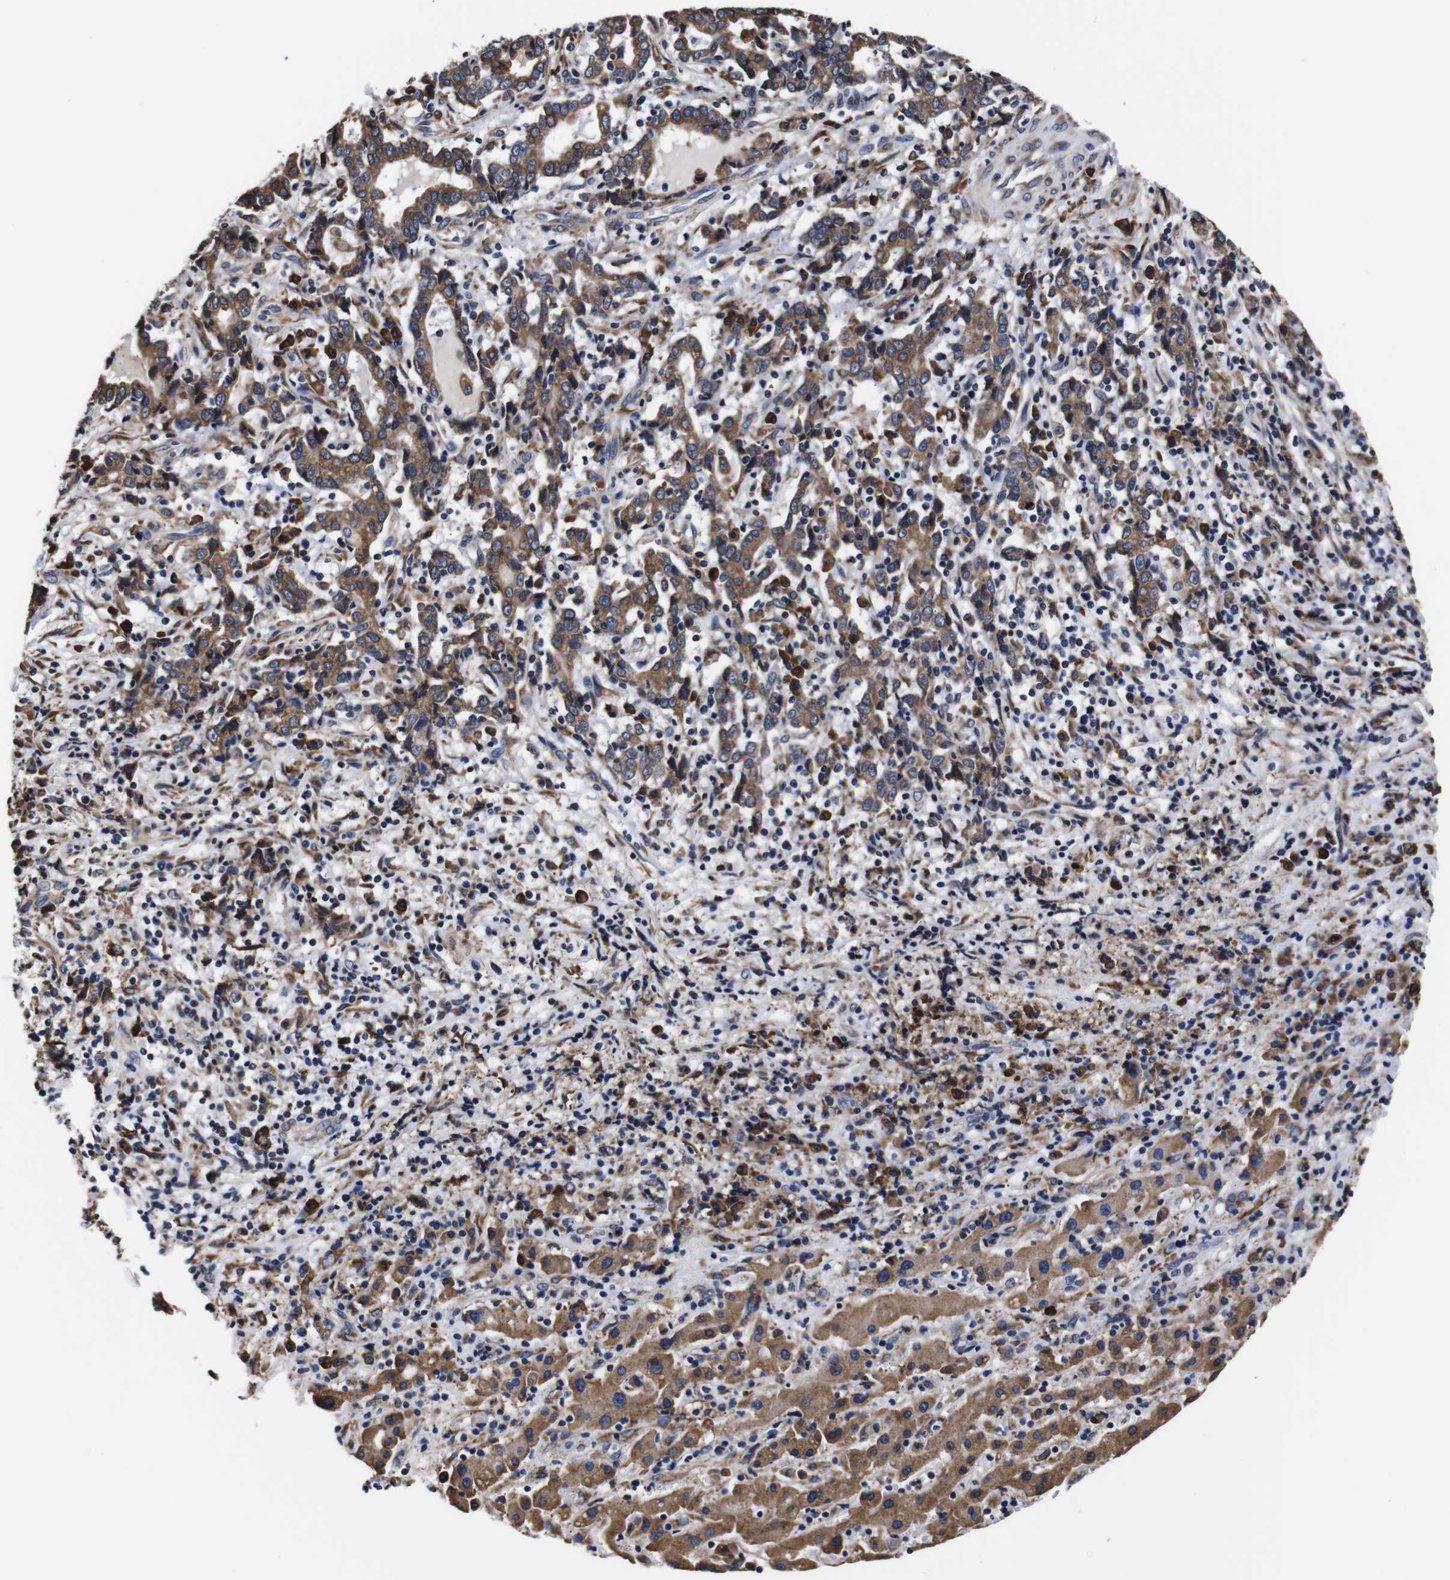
{"staining": {"intensity": "moderate", "quantity": ">75%", "location": "cytoplasmic/membranous"}, "tissue": "liver cancer", "cell_type": "Tumor cells", "image_type": "cancer", "snomed": [{"axis": "morphology", "description": "Cholangiocarcinoma"}, {"axis": "topography", "description": "Liver"}], "caption": "Liver cancer was stained to show a protein in brown. There is medium levels of moderate cytoplasmic/membranous positivity in about >75% of tumor cells.", "gene": "PPIB", "patient": {"sex": "male", "age": 57}}